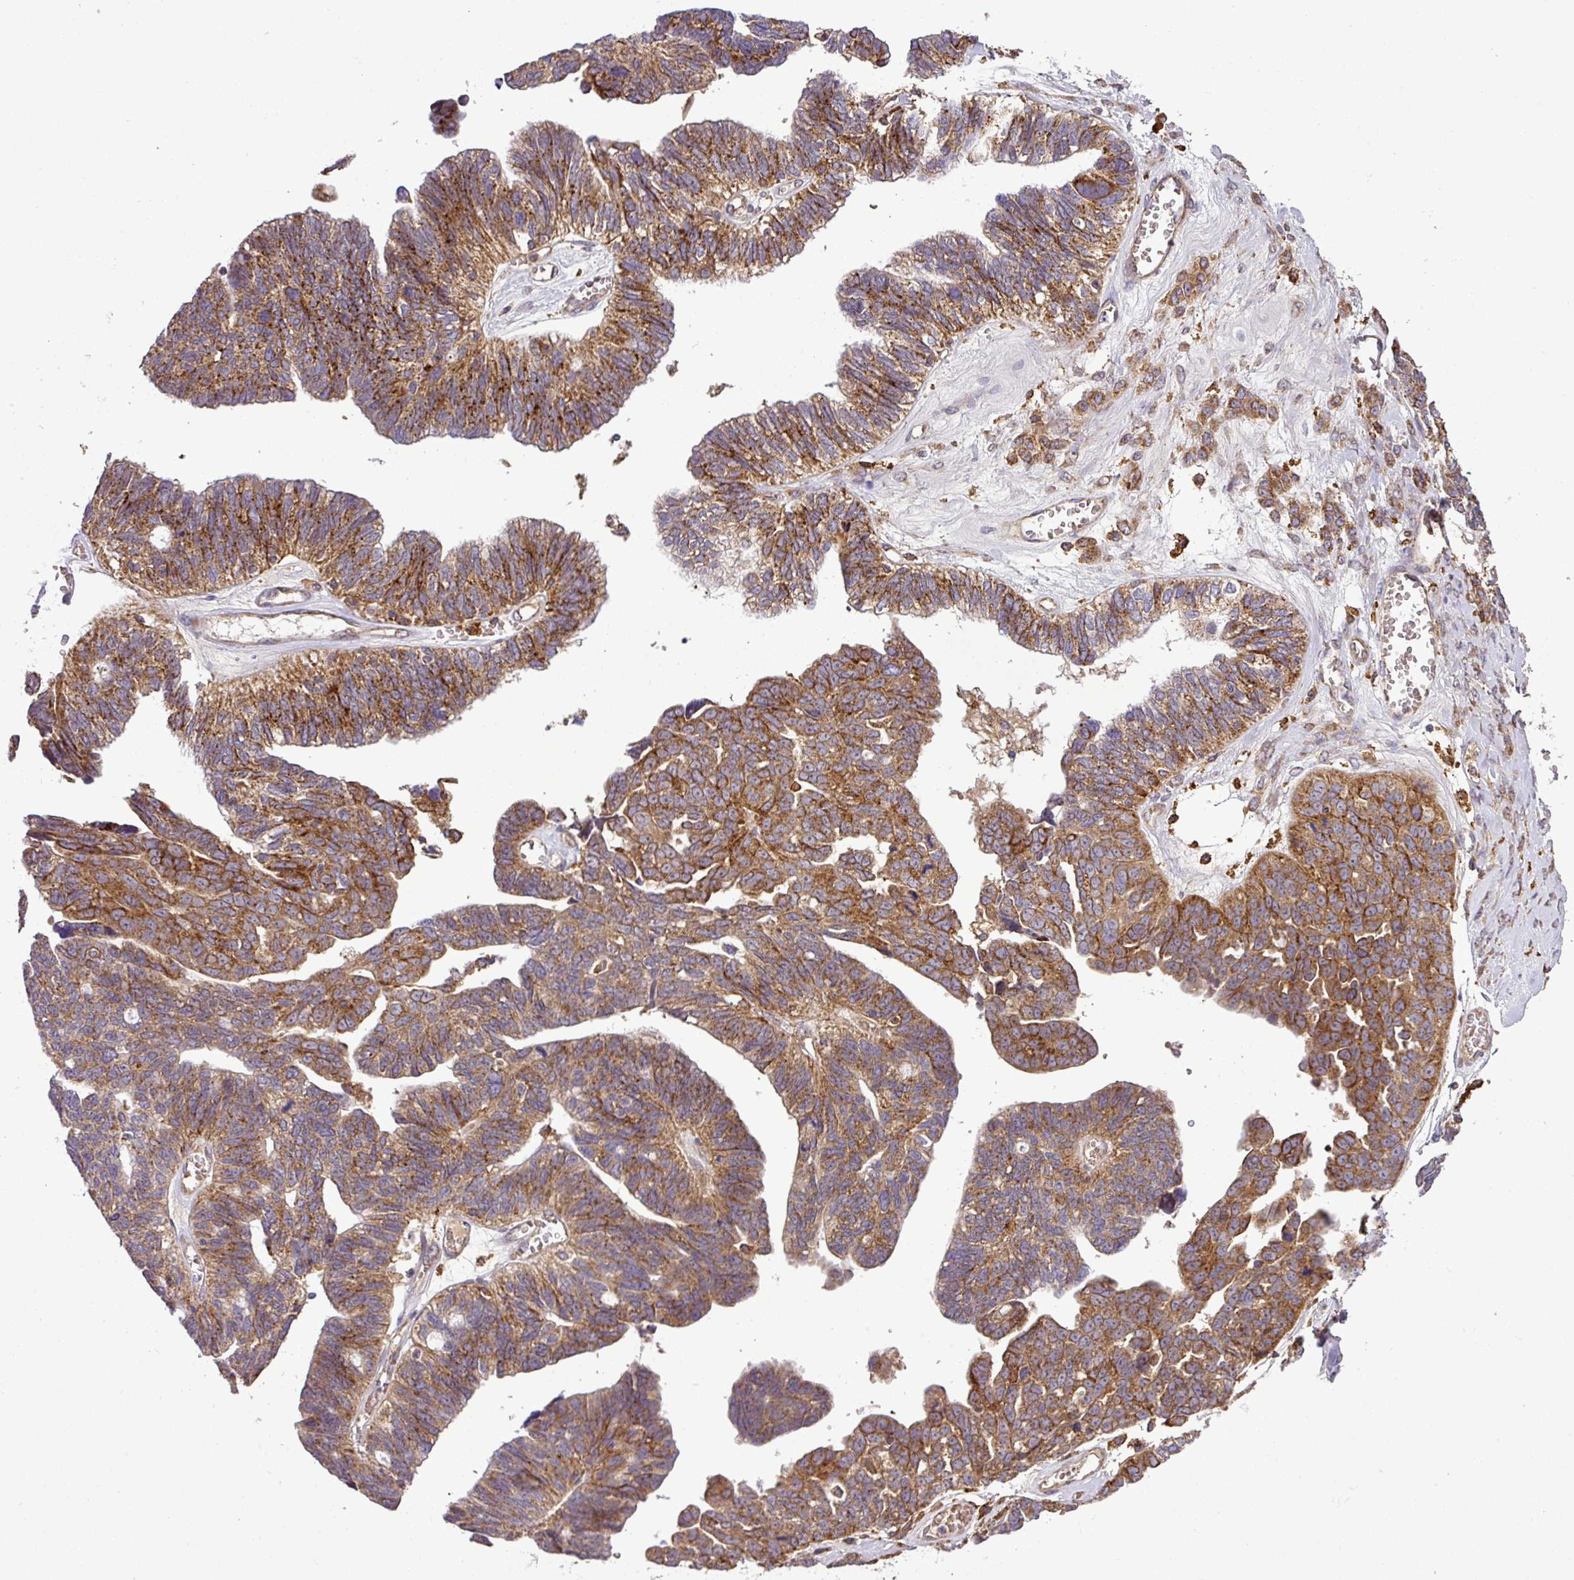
{"staining": {"intensity": "strong", "quantity": ">75%", "location": "cytoplasmic/membranous"}, "tissue": "ovarian cancer", "cell_type": "Tumor cells", "image_type": "cancer", "snomed": [{"axis": "morphology", "description": "Cystadenocarcinoma, serous, NOS"}, {"axis": "topography", "description": "Ovary"}], "caption": "Immunohistochemistry (IHC) micrograph of human ovarian cancer (serous cystadenocarcinoma) stained for a protein (brown), which exhibits high levels of strong cytoplasmic/membranous expression in approximately >75% of tumor cells.", "gene": "ZNF513", "patient": {"sex": "female", "age": 79}}